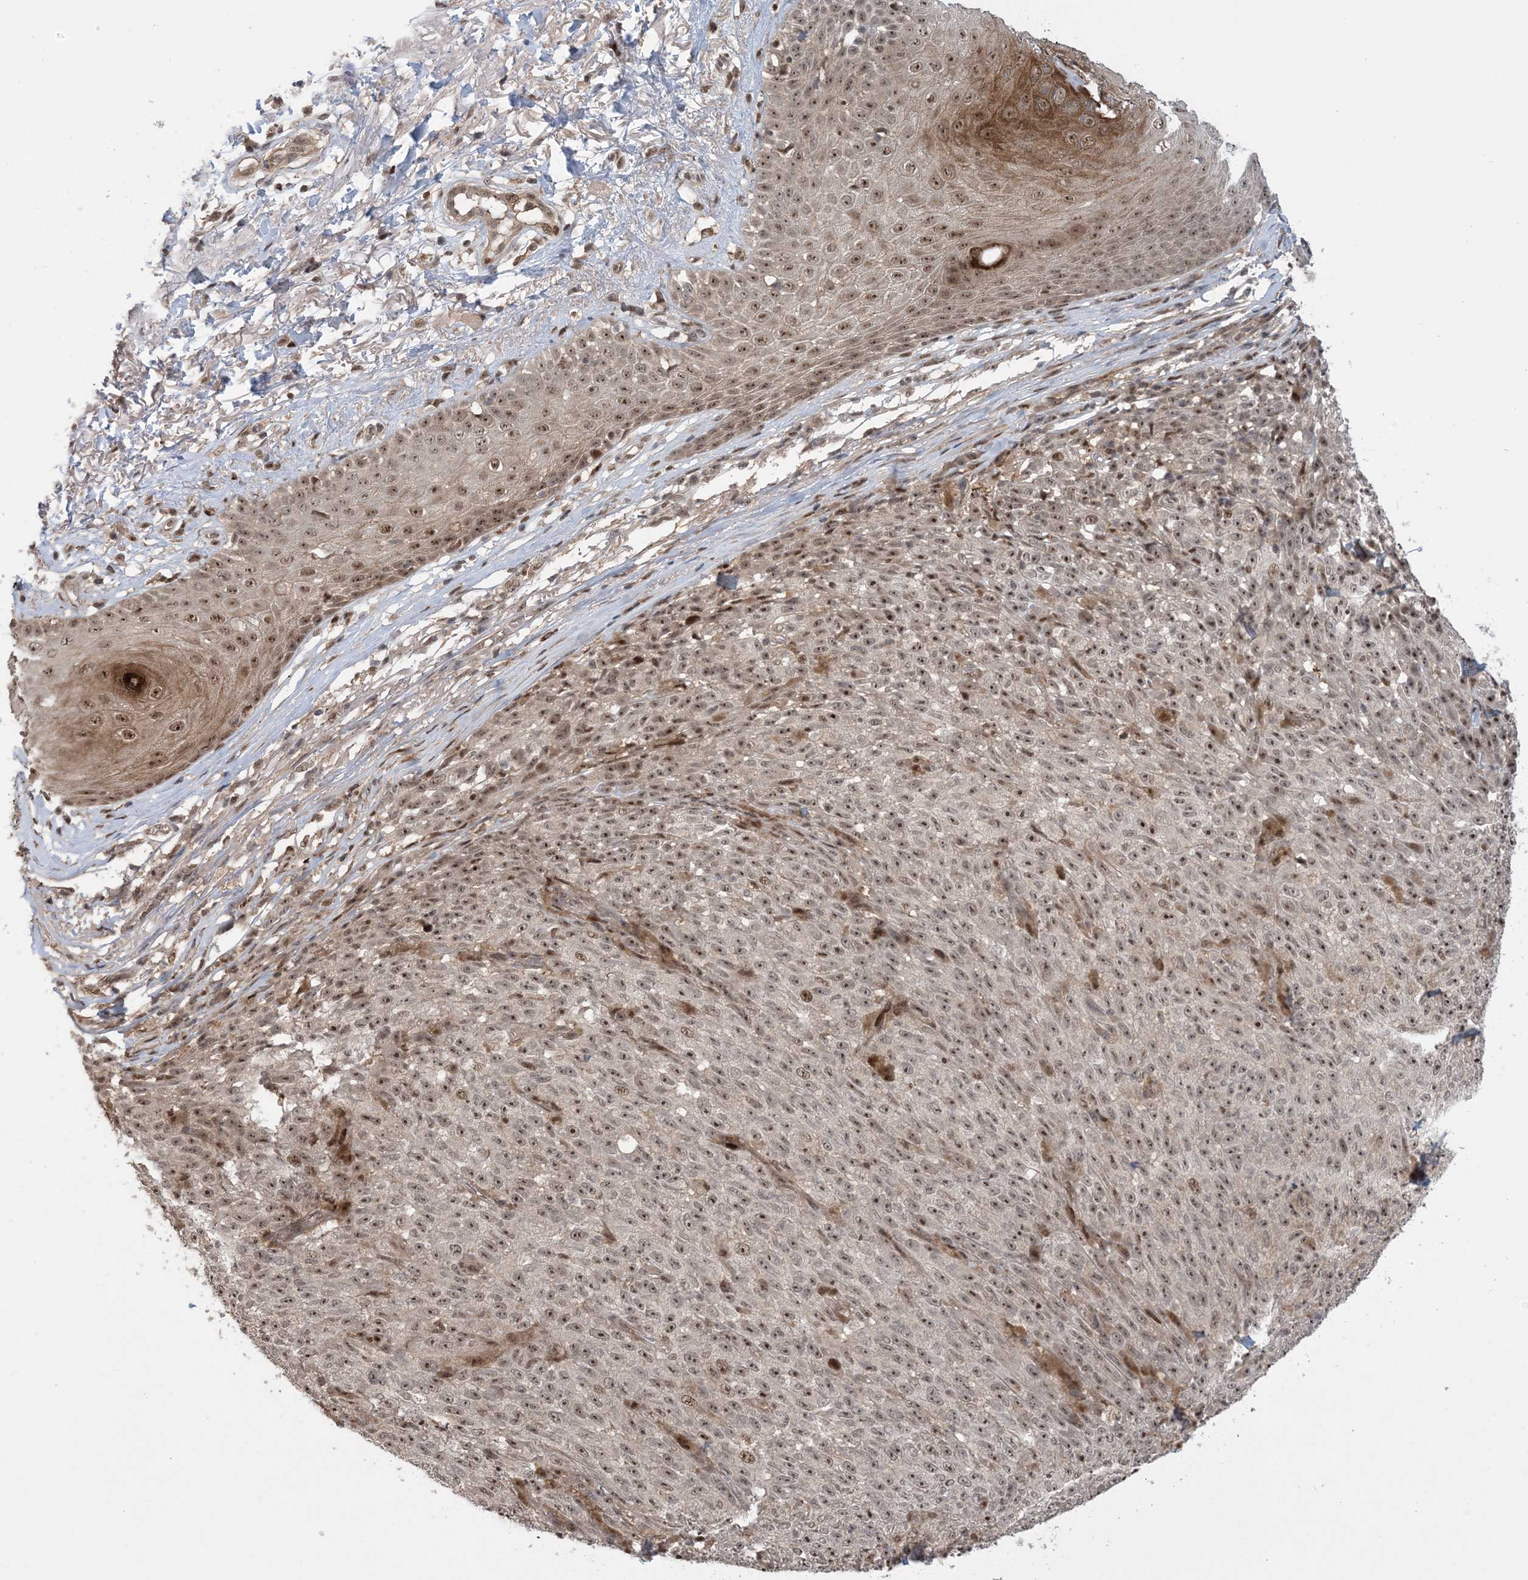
{"staining": {"intensity": "moderate", "quantity": ">75%", "location": "nuclear"}, "tissue": "melanoma", "cell_type": "Tumor cells", "image_type": "cancer", "snomed": [{"axis": "morphology", "description": "Malignant melanoma, NOS"}, {"axis": "topography", "description": "Skin"}], "caption": "Immunohistochemical staining of human melanoma reveals medium levels of moderate nuclear protein positivity in approximately >75% of tumor cells. Nuclei are stained in blue.", "gene": "ZNF710", "patient": {"sex": "female", "age": 82}}